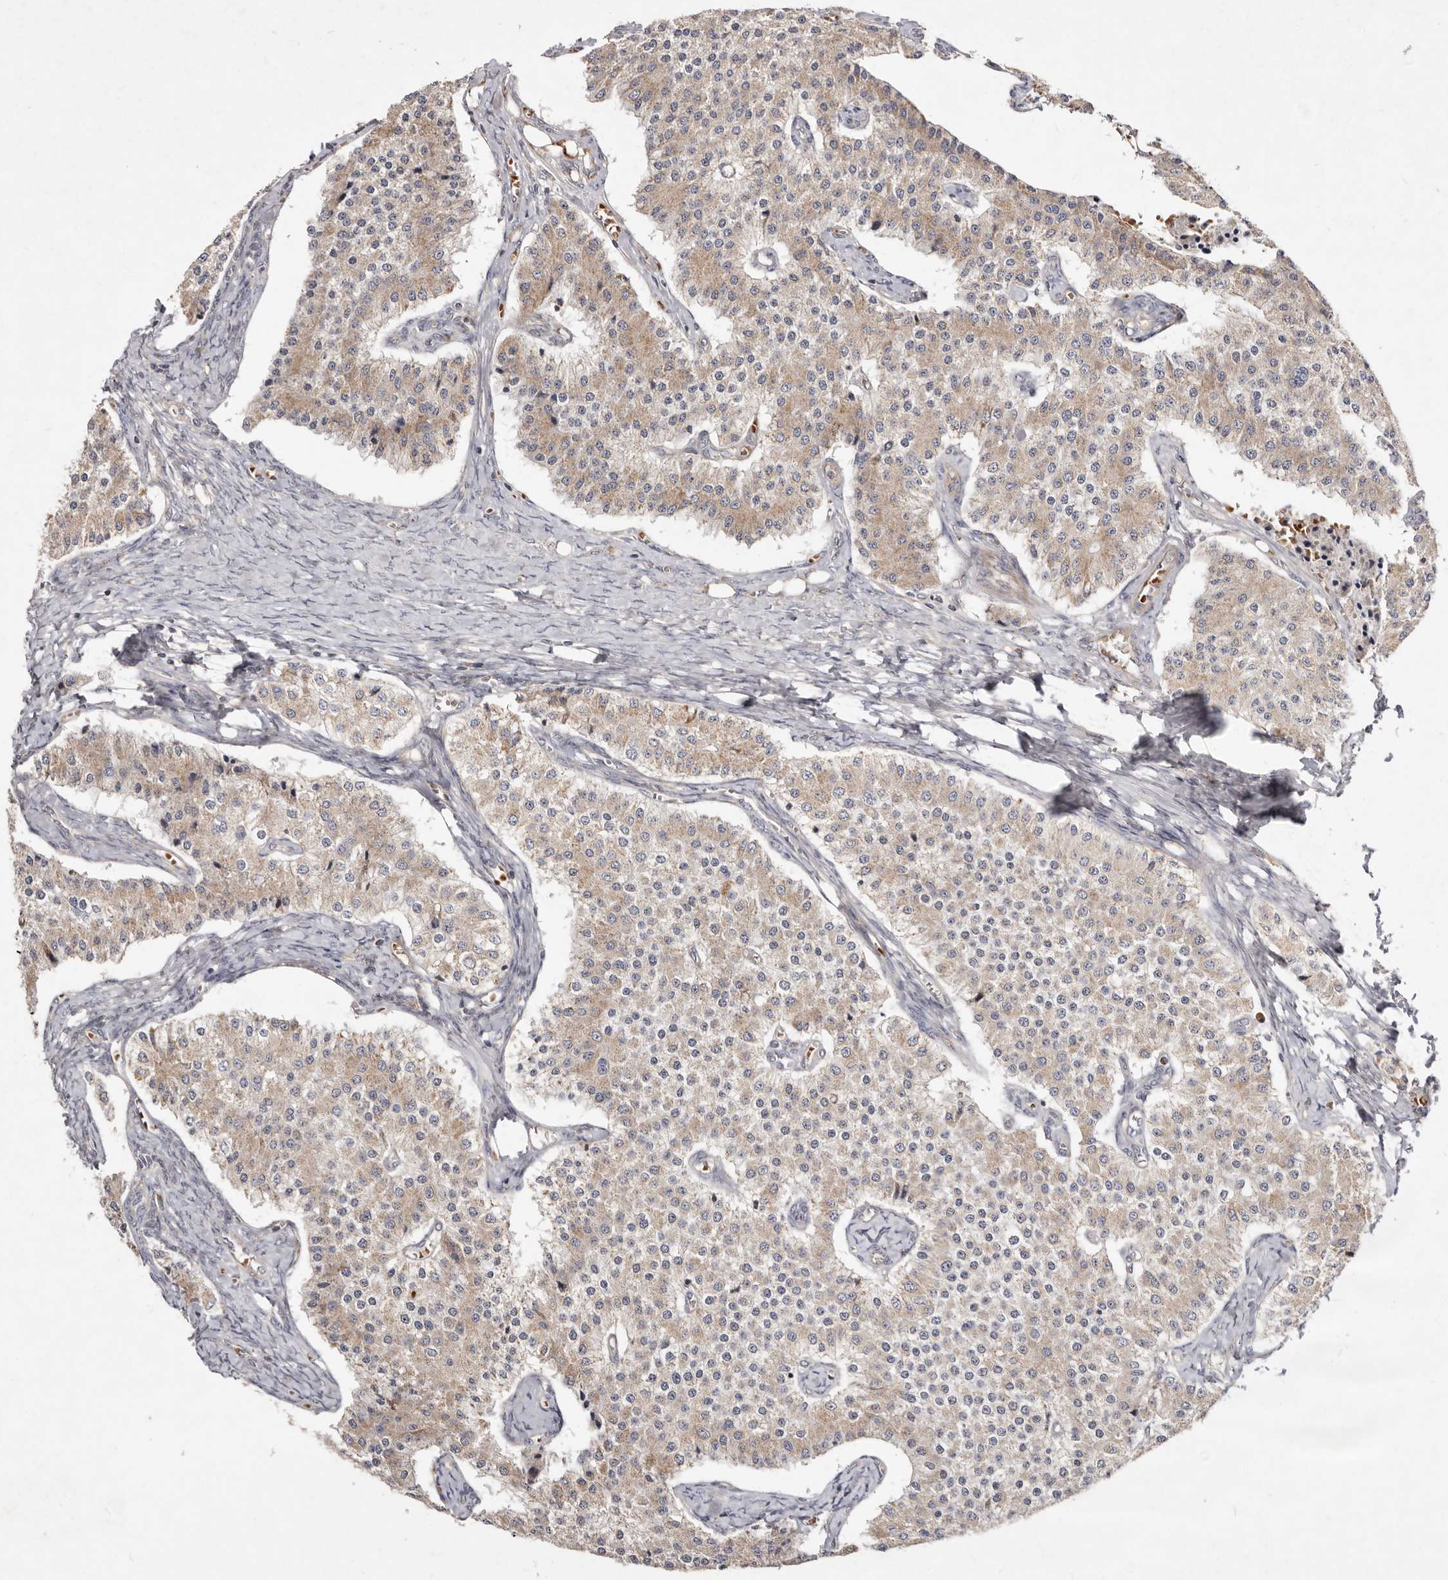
{"staining": {"intensity": "weak", "quantity": ">75%", "location": "cytoplasmic/membranous"}, "tissue": "carcinoid", "cell_type": "Tumor cells", "image_type": "cancer", "snomed": [{"axis": "morphology", "description": "Carcinoid, malignant, NOS"}, {"axis": "topography", "description": "Colon"}], "caption": "Carcinoid (malignant) tissue displays weak cytoplasmic/membranous positivity in about >75% of tumor cells", "gene": "SLC25A20", "patient": {"sex": "female", "age": 52}}